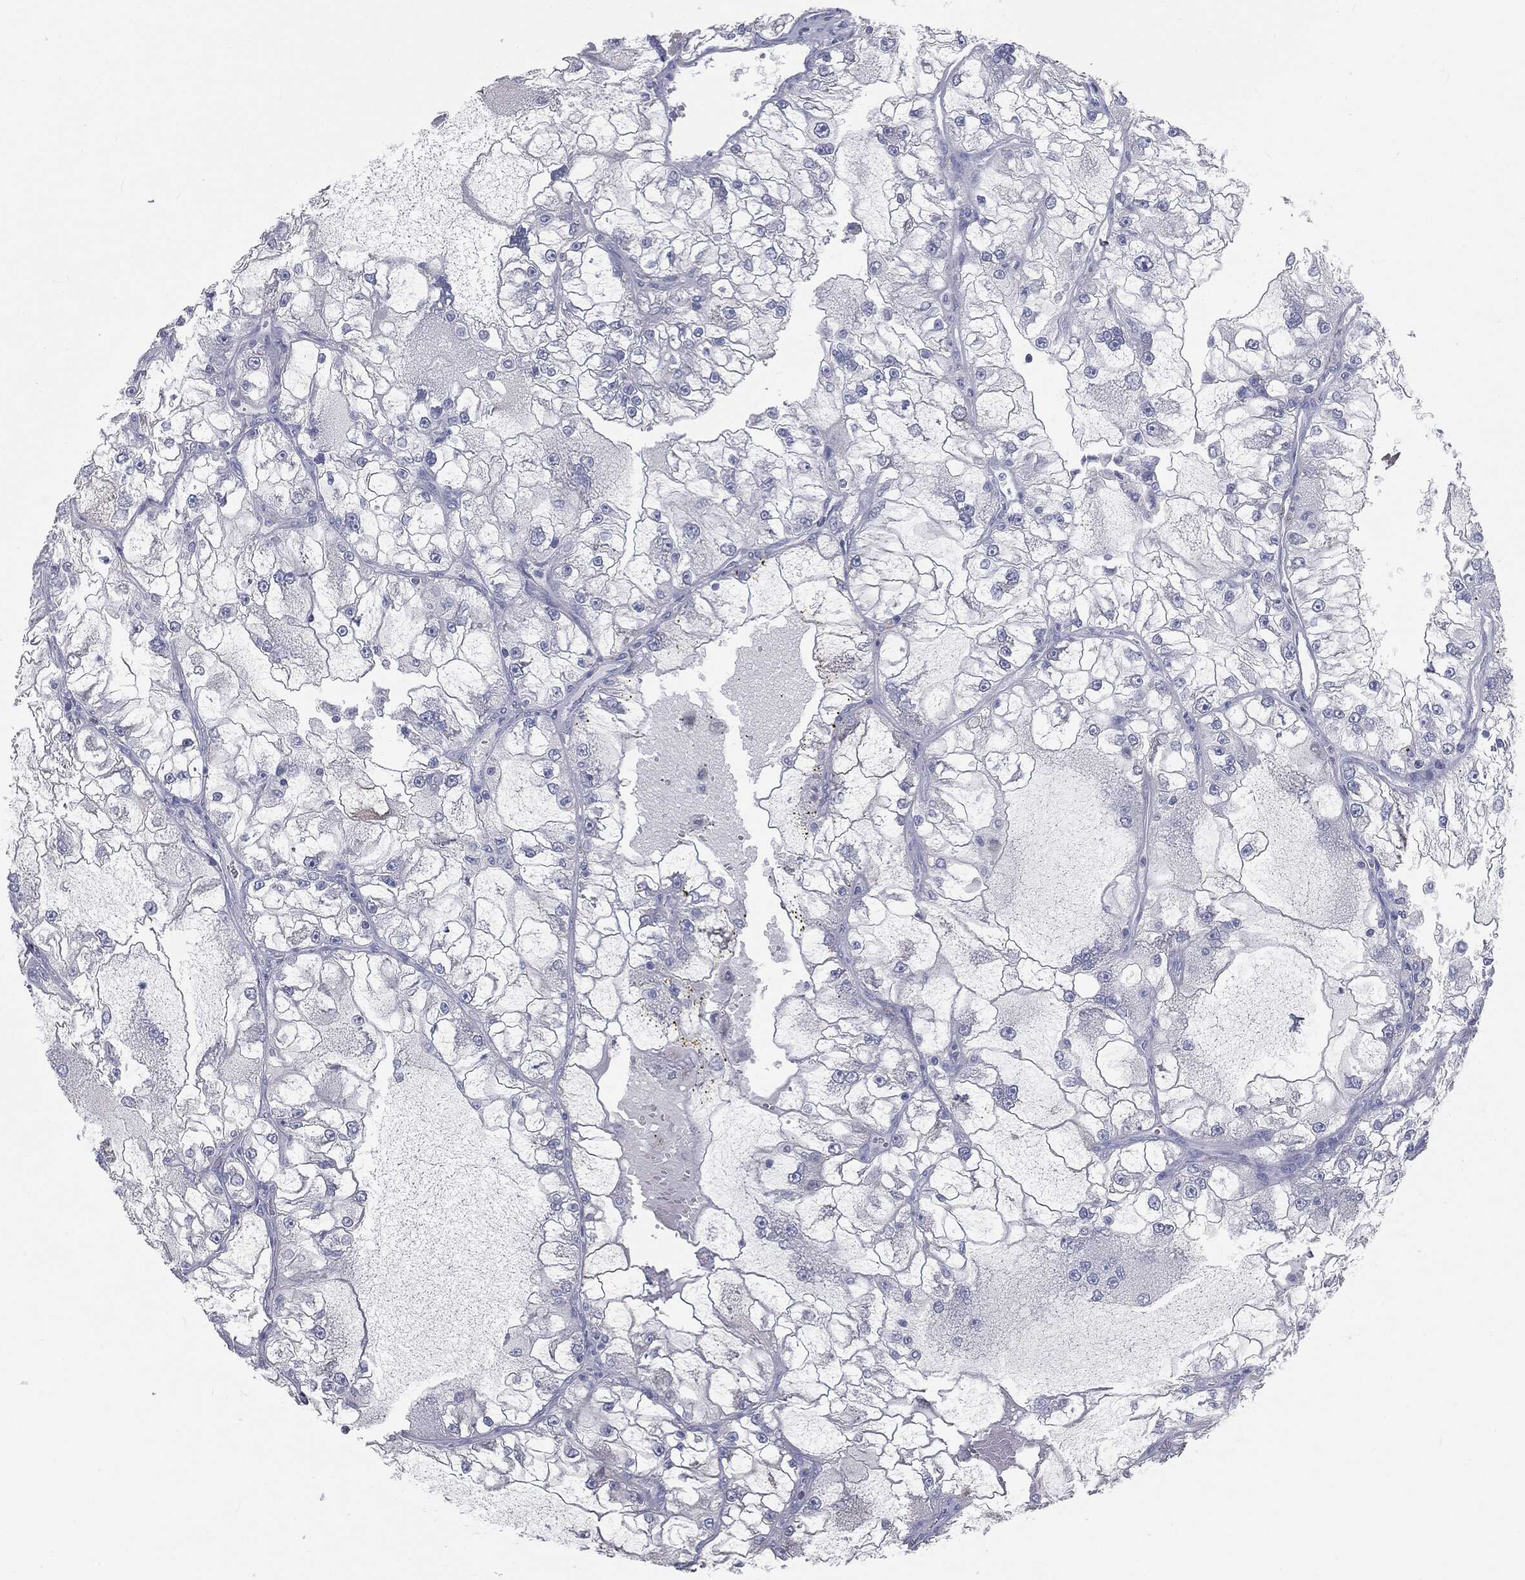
{"staining": {"intensity": "negative", "quantity": "none", "location": "none"}, "tissue": "renal cancer", "cell_type": "Tumor cells", "image_type": "cancer", "snomed": [{"axis": "morphology", "description": "Adenocarcinoma, NOS"}, {"axis": "topography", "description": "Kidney"}], "caption": "Immunohistochemistry (IHC) of human renal cancer exhibits no expression in tumor cells. (Brightfield microscopy of DAB IHC at high magnification).", "gene": "CAV3", "patient": {"sex": "female", "age": 72}}